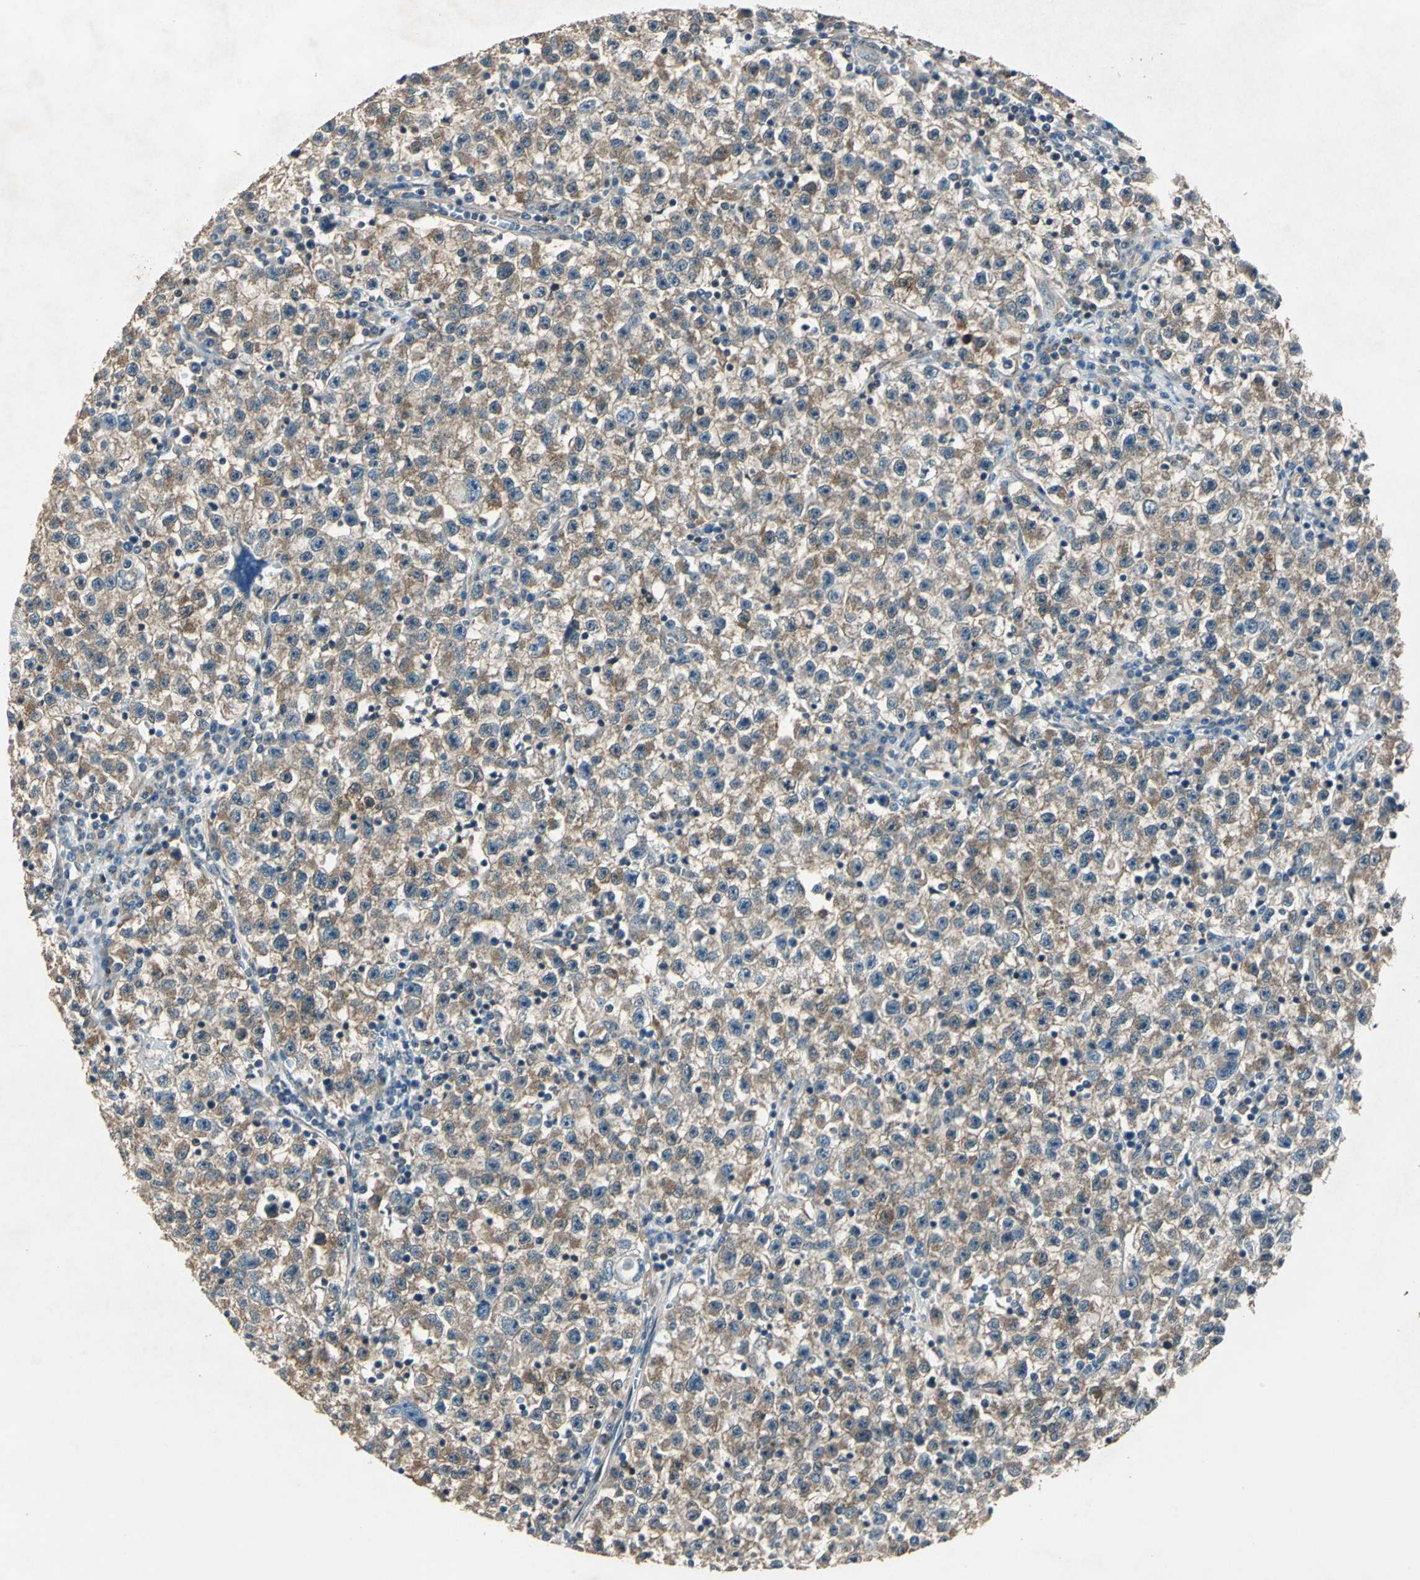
{"staining": {"intensity": "weak", "quantity": ">75%", "location": "cytoplasmic/membranous"}, "tissue": "testis cancer", "cell_type": "Tumor cells", "image_type": "cancer", "snomed": [{"axis": "morphology", "description": "Seminoma, NOS"}, {"axis": "topography", "description": "Testis"}], "caption": "Human seminoma (testis) stained with a brown dye shows weak cytoplasmic/membranous positive positivity in approximately >75% of tumor cells.", "gene": "RRM2B", "patient": {"sex": "male", "age": 22}}